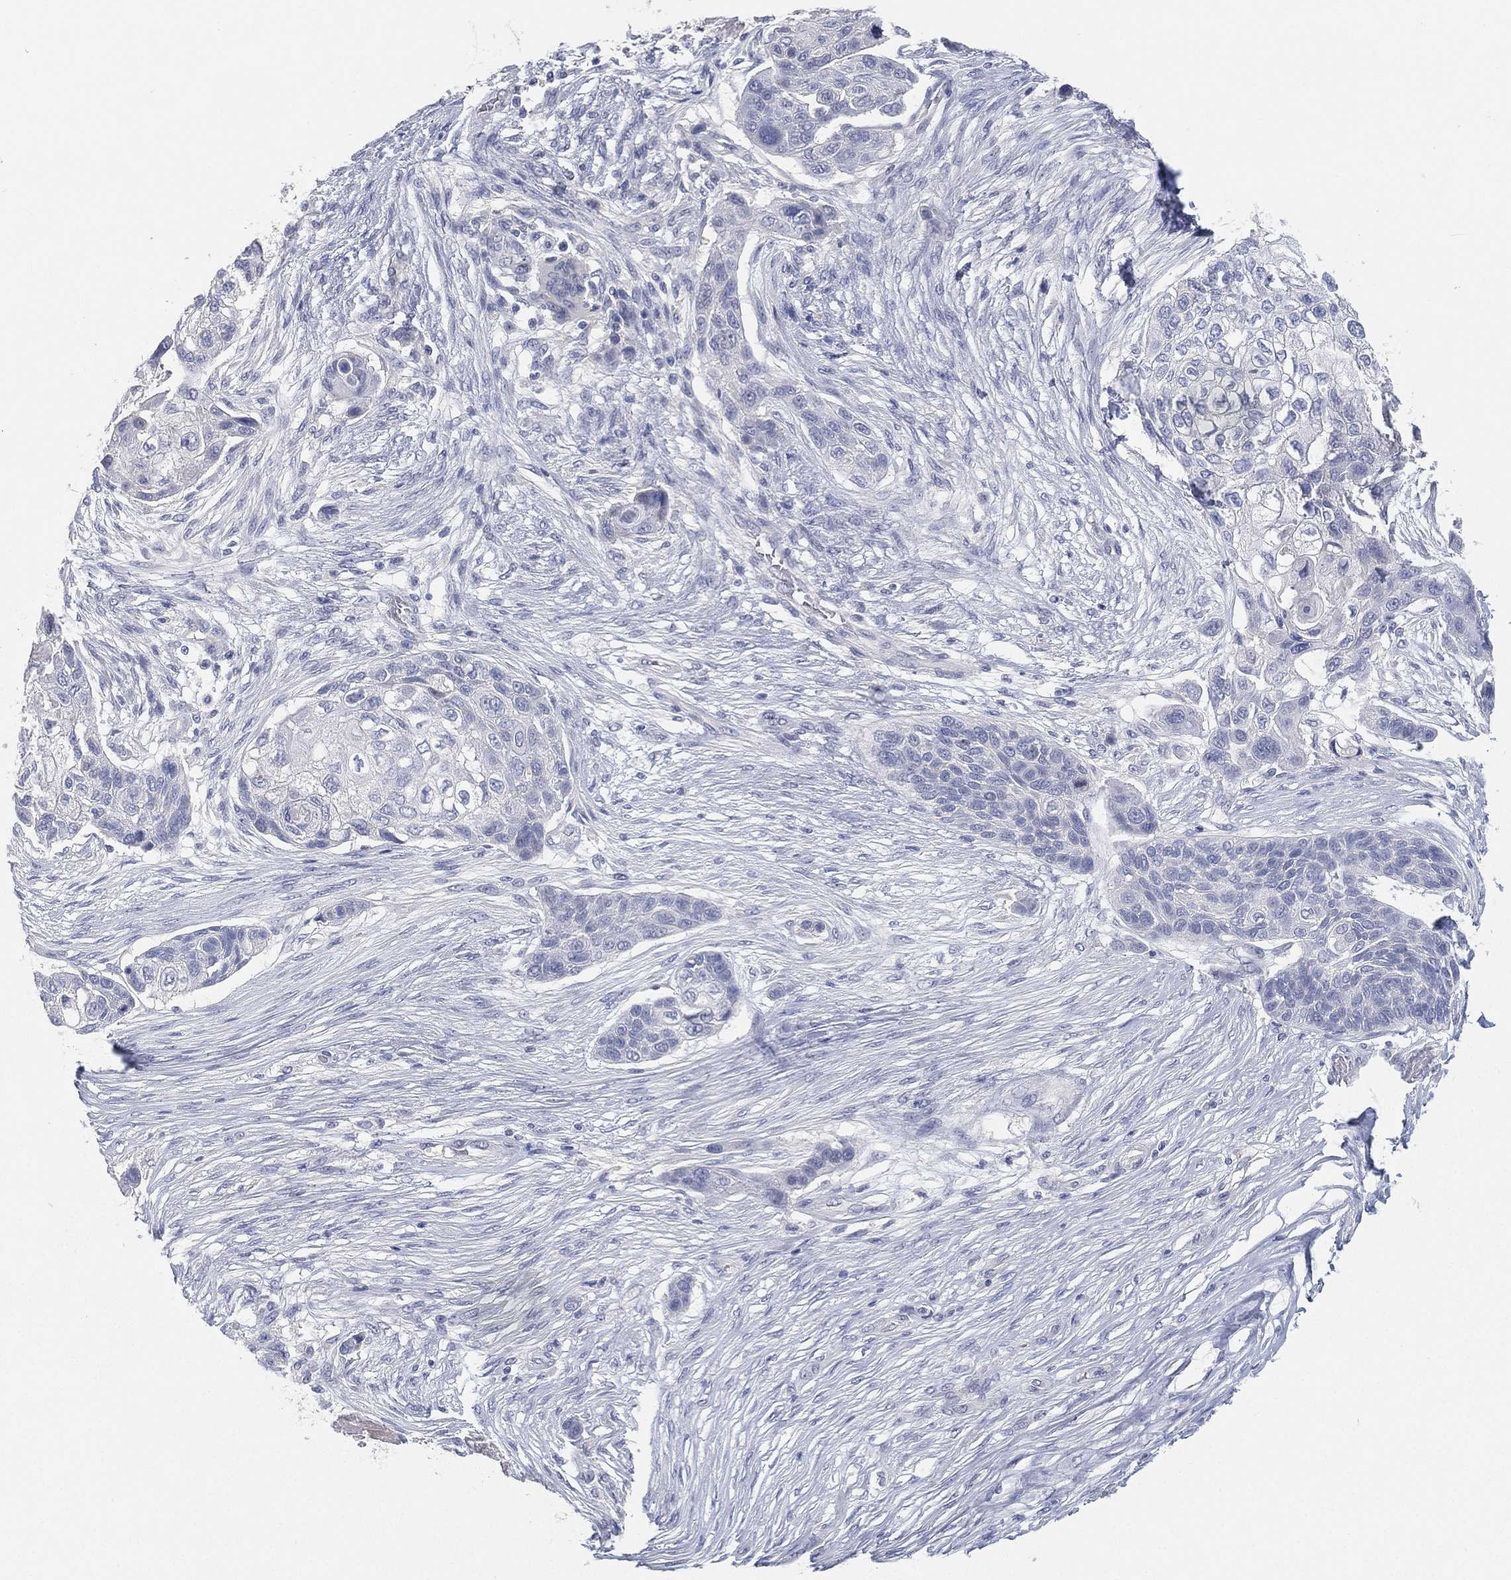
{"staining": {"intensity": "negative", "quantity": "none", "location": "none"}, "tissue": "lung cancer", "cell_type": "Tumor cells", "image_type": "cancer", "snomed": [{"axis": "morphology", "description": "Squamous cell carcinoma, NOS"}, {"axis": "topography", "description": "Lung"}], "caption": "This is an immunohistochemistry (IHC) micrograph of human lung cancer. There is no staining in tumor cells.", "gene": "FAM187B", "patient": {"sex": "male", "age": 69}}